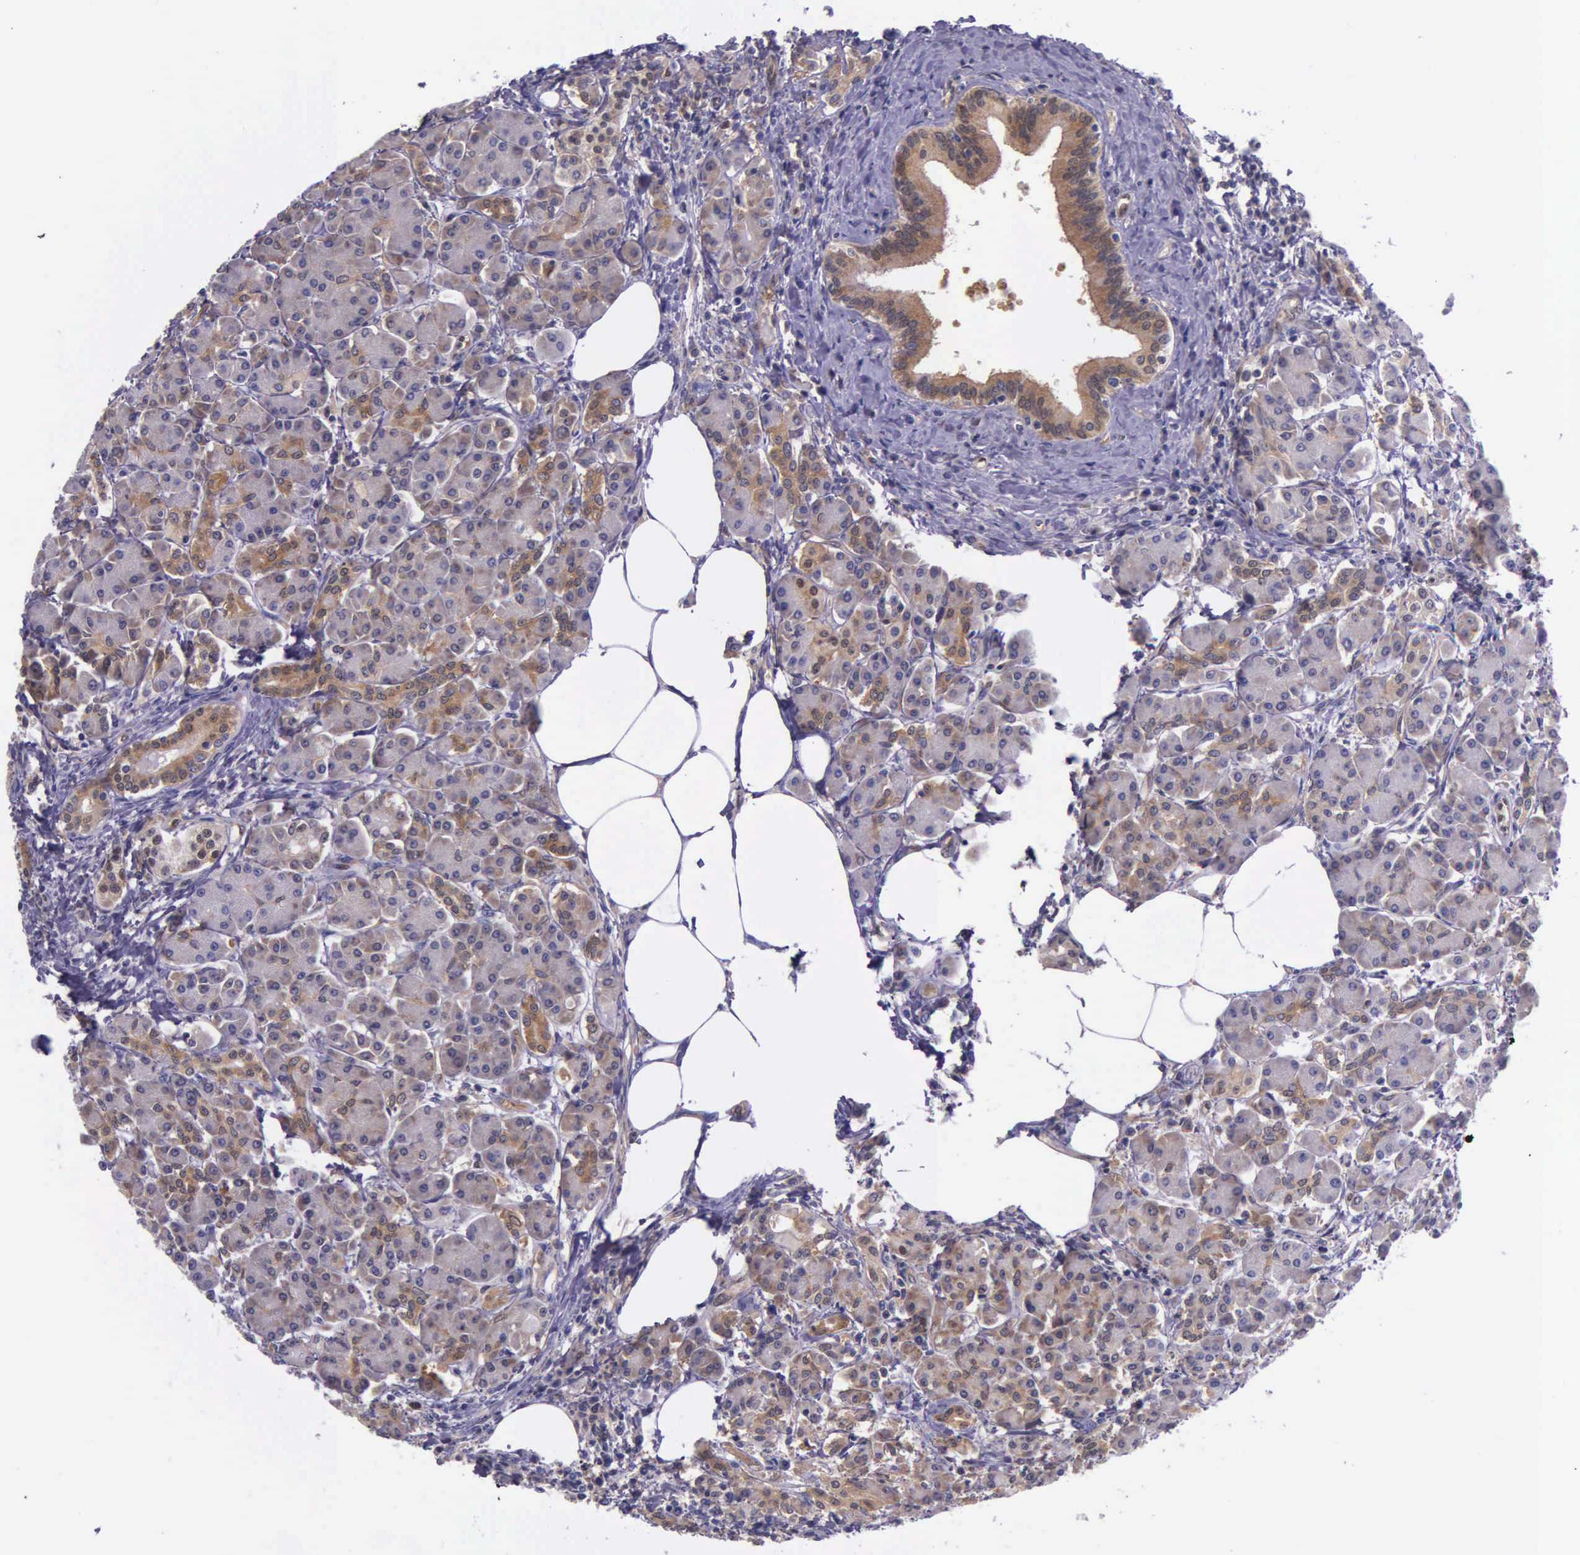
{"staining": {"intensity": "moderate", "quantity": "25%-75%", "location": "cytoplasmic/membranous"}, "tissue": "pancreas", "cell_type": "Exocrine glandular cells", "image_type": "normal", "snomed": [{"axis": "morphology", "description": "Normal tissue, NOS"}, {"axis": "topography", "description": "Pancreas"}], "caption": "Exocrine glandular cells display medium levels of moderate cytoplasmic/membranous positivity in approximately 25%-75% of cells in benign pancreas.", "gene": "GMPR2", "patient": {"sex": "female", "age": 73}}